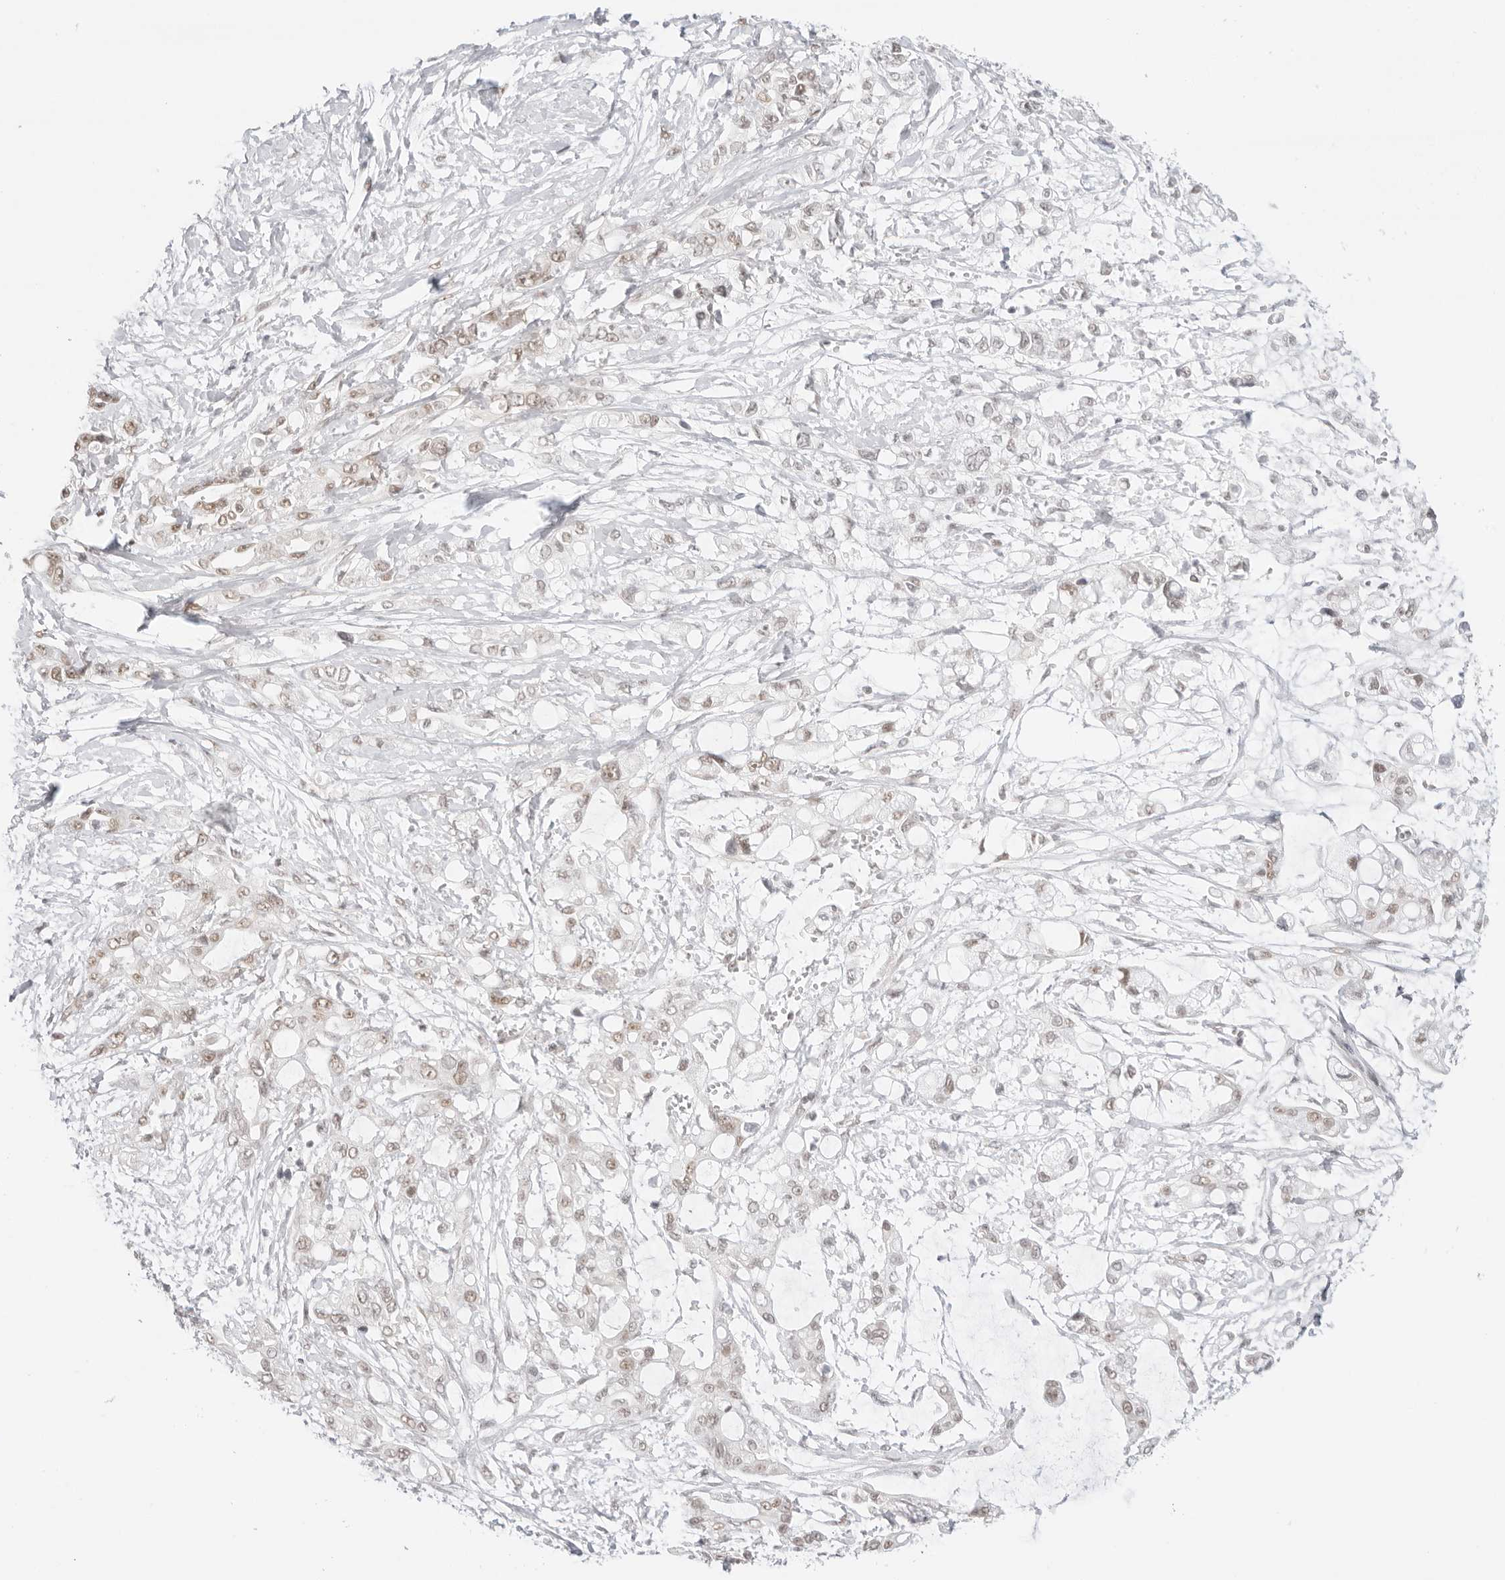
{"staining": {"intensity": "weak", "quantity": ">75%", "location": "nuclear"}, "tissue": "pancreatic cancer", "cell_type": "Tumor cells", "image_type": "cancer", "snomed": [{"axis": "morphology", "description": "Adenocarcinoma, NOS"}, {"axis": "topography", "description": "Pancreas"}], "caption": "Immunohistochemical staining of adenocarcinoma (pancreatic) displays low levels of weak nuclear protein expression in about >75% of tumor cells.", "gene": "TCIM", "patient": {"sex": "male", "age": 68}}